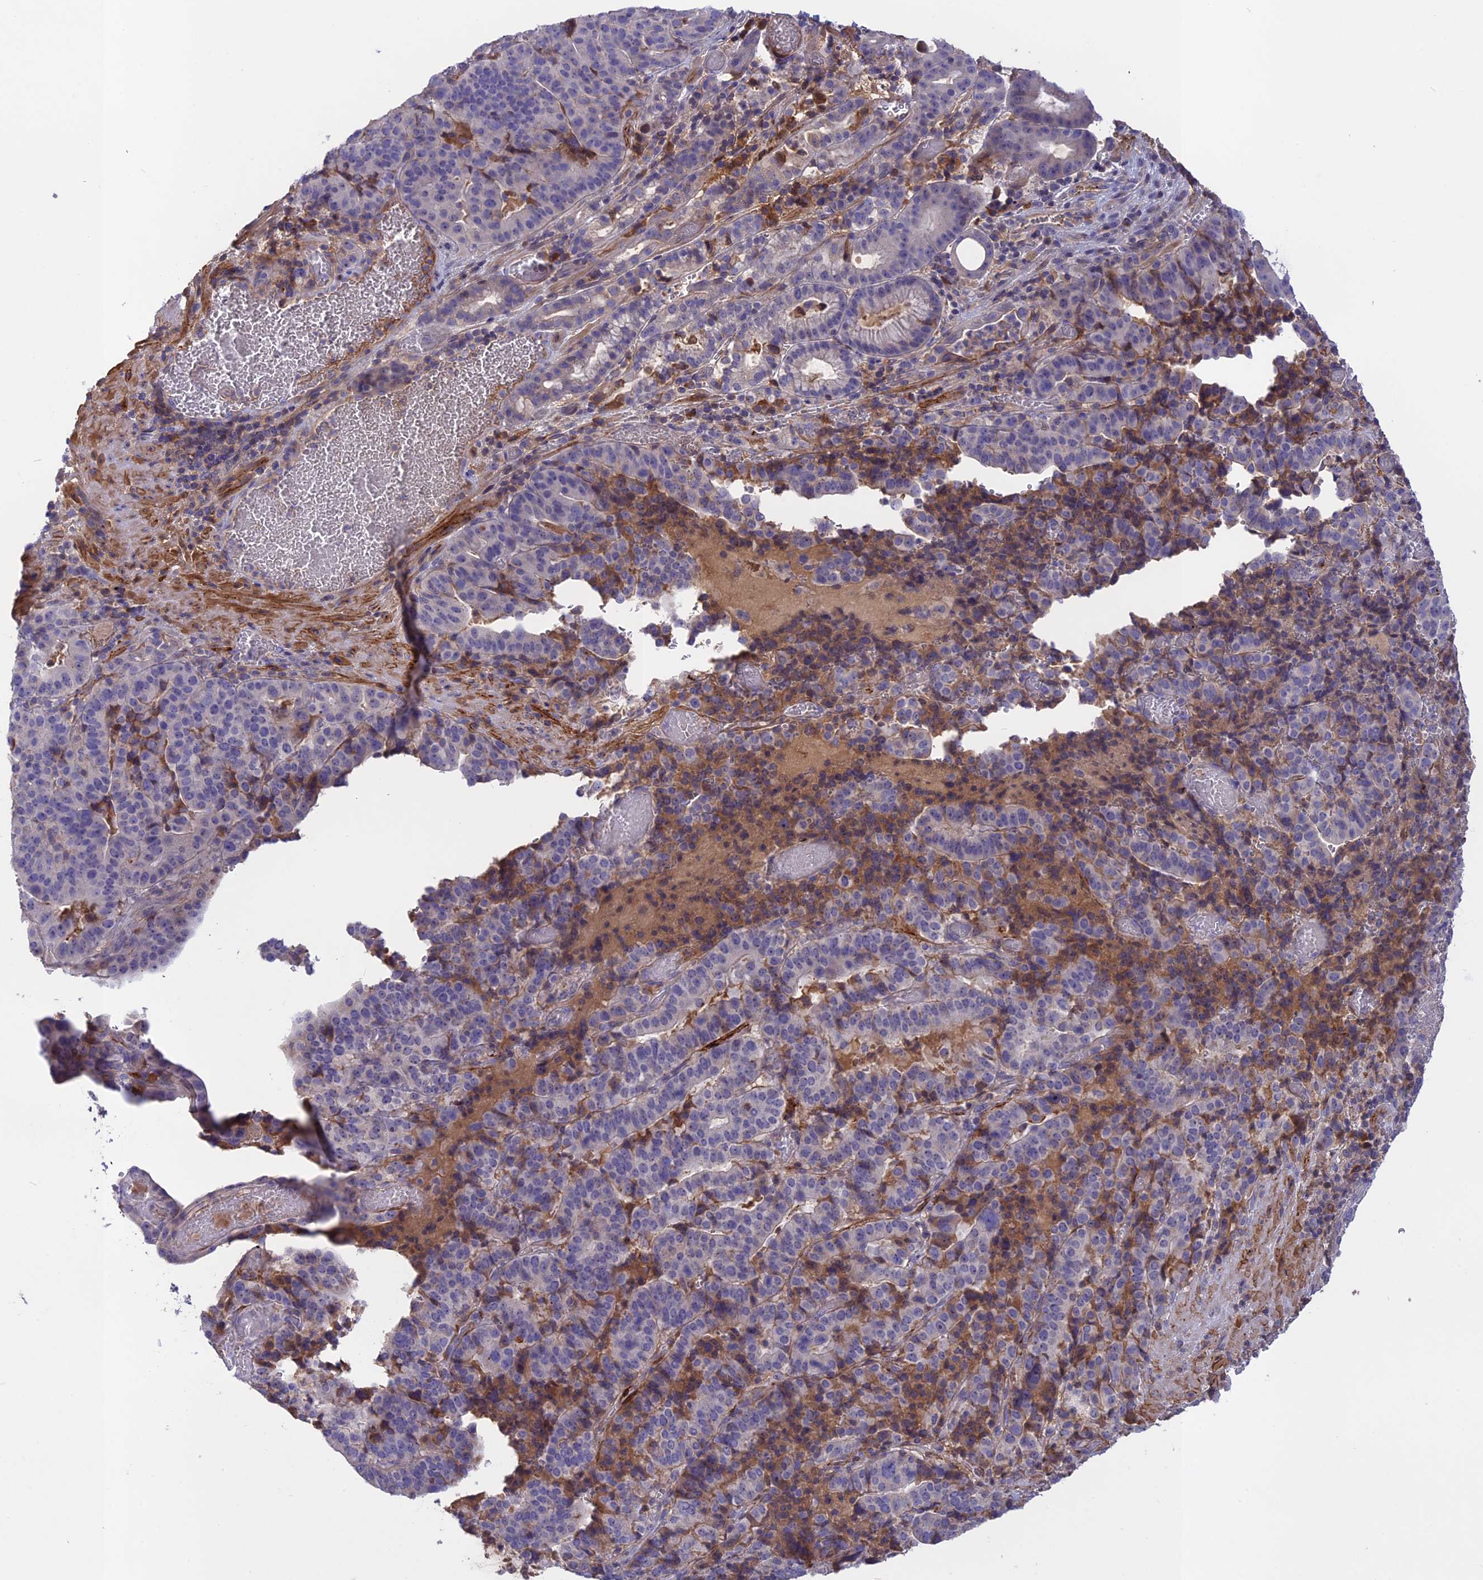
{"staining": {"intensity": "negative", "quantity": "none", "location": "none"}, "tissue": "stomach cancer", "cell_type": "Tumor cells", "image_type": "cancer", "snomed": [{"axis": "morphology", "description": "Adenocarcinoma, NOS"}, {"axis": "topography", "description": "Stomach"}], "caption": "IHC micrograph of human stomach cancer (adenocarcinoma) stained for a protein (brown), which reveals no positivity in tumor cells.", "gene": "ADO", "patient": {"sex": "male", "age": 48}}